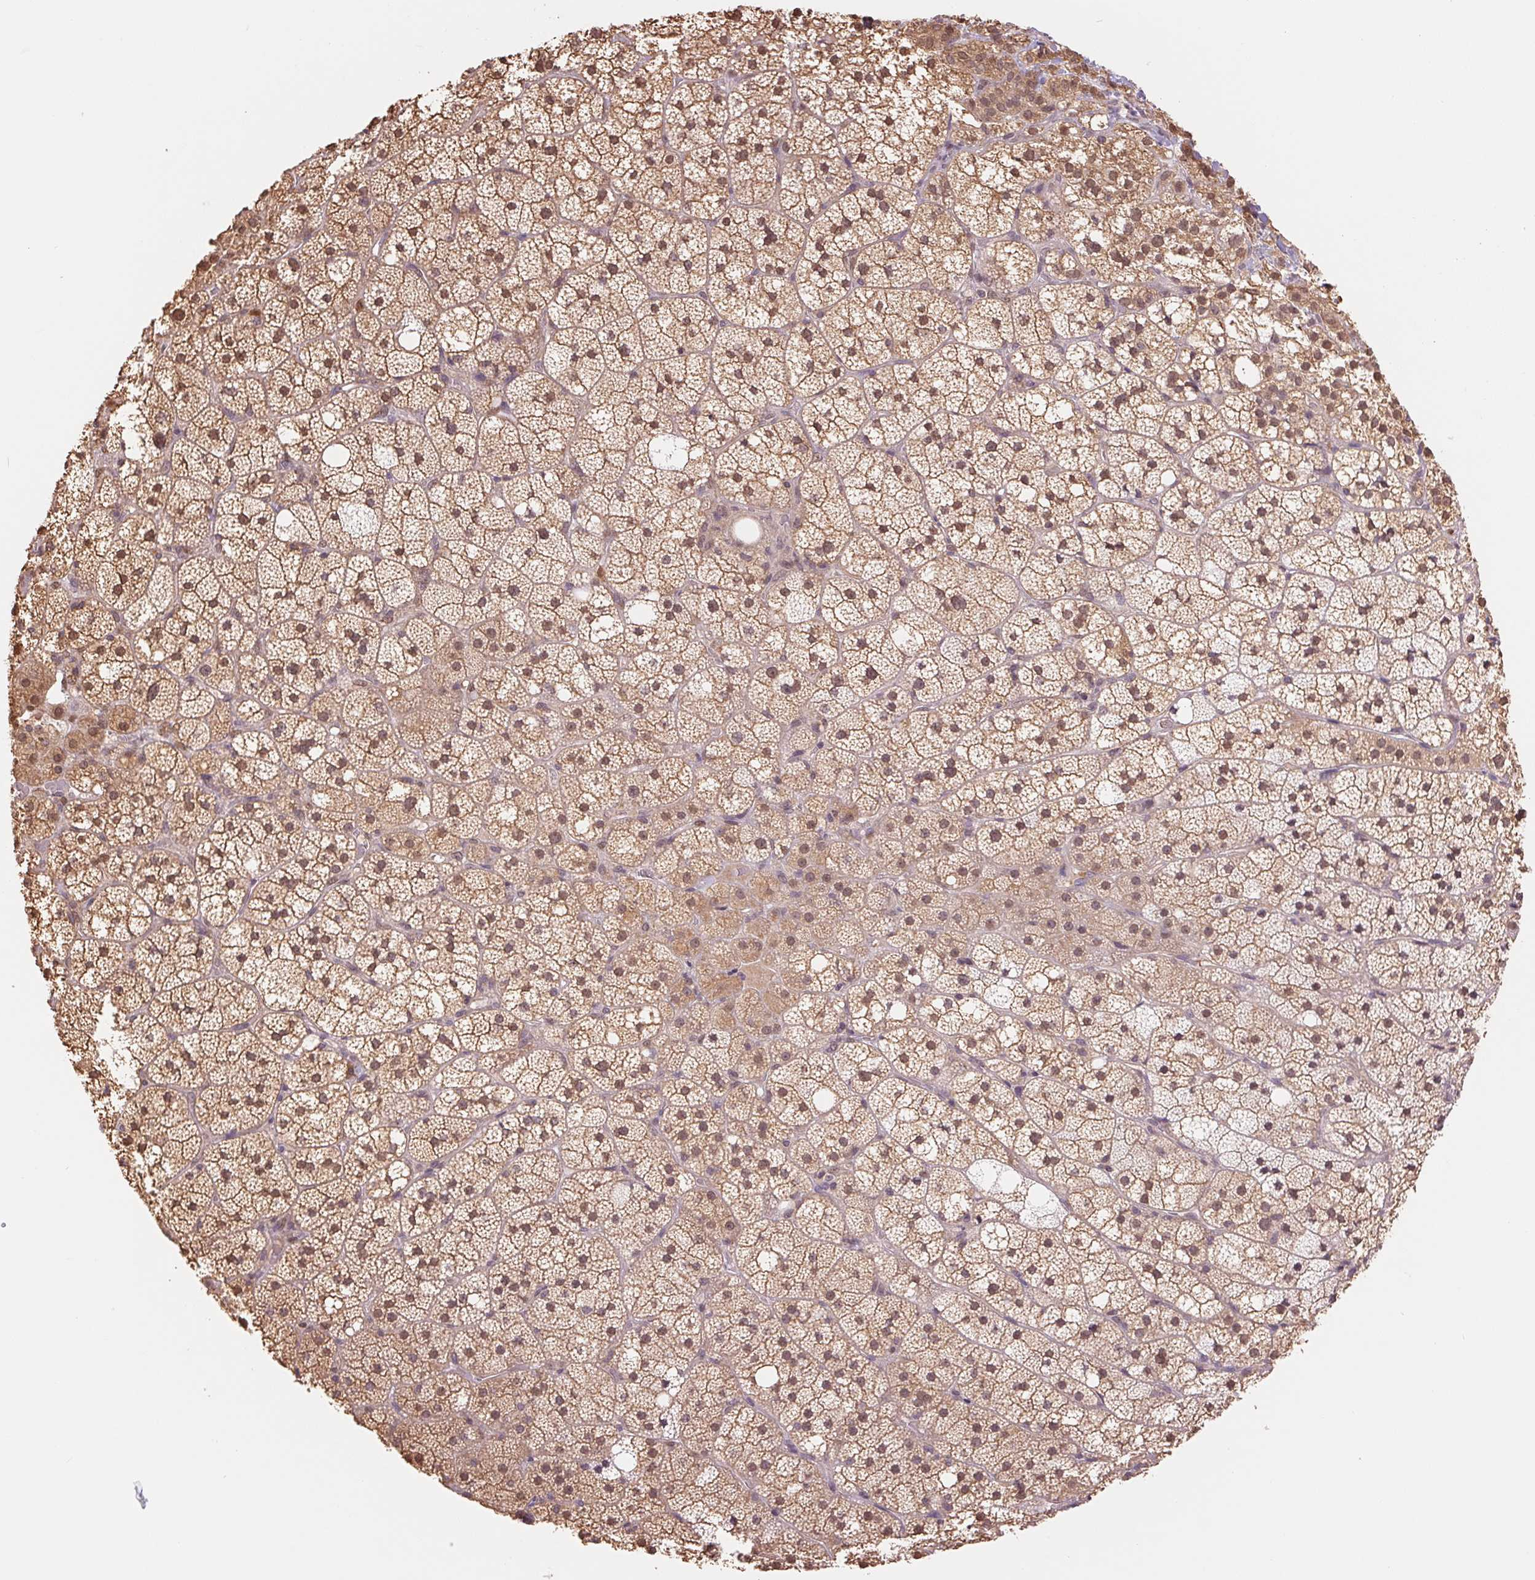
{"staining": {"intensity": "moderate", "quantity": ">75%", "location": "cytoplasmic/membranous,nuclear"}, "tissue": "adrenal gland", "cell_type": "Glandular cells", "image_type": "normal", "snomed": [{"axis": "morphology", "description": "Normal tissue, NOS"}, {"axis": "topography", "description": "Adrenal gland"}], "caption": "Immunohistochemistry (DAB (3,3'-diaminobenzidine)) staining of benign adrenal gland reveals moderate cytoplasmic/membranous,nuclear protein expression in approximately >75% of glandular cells. (brown staining indicates protein expression, while blue staining denotes nuclei).", "gene": "CDC123", "patient": {"sex": "male", "age": 53}}